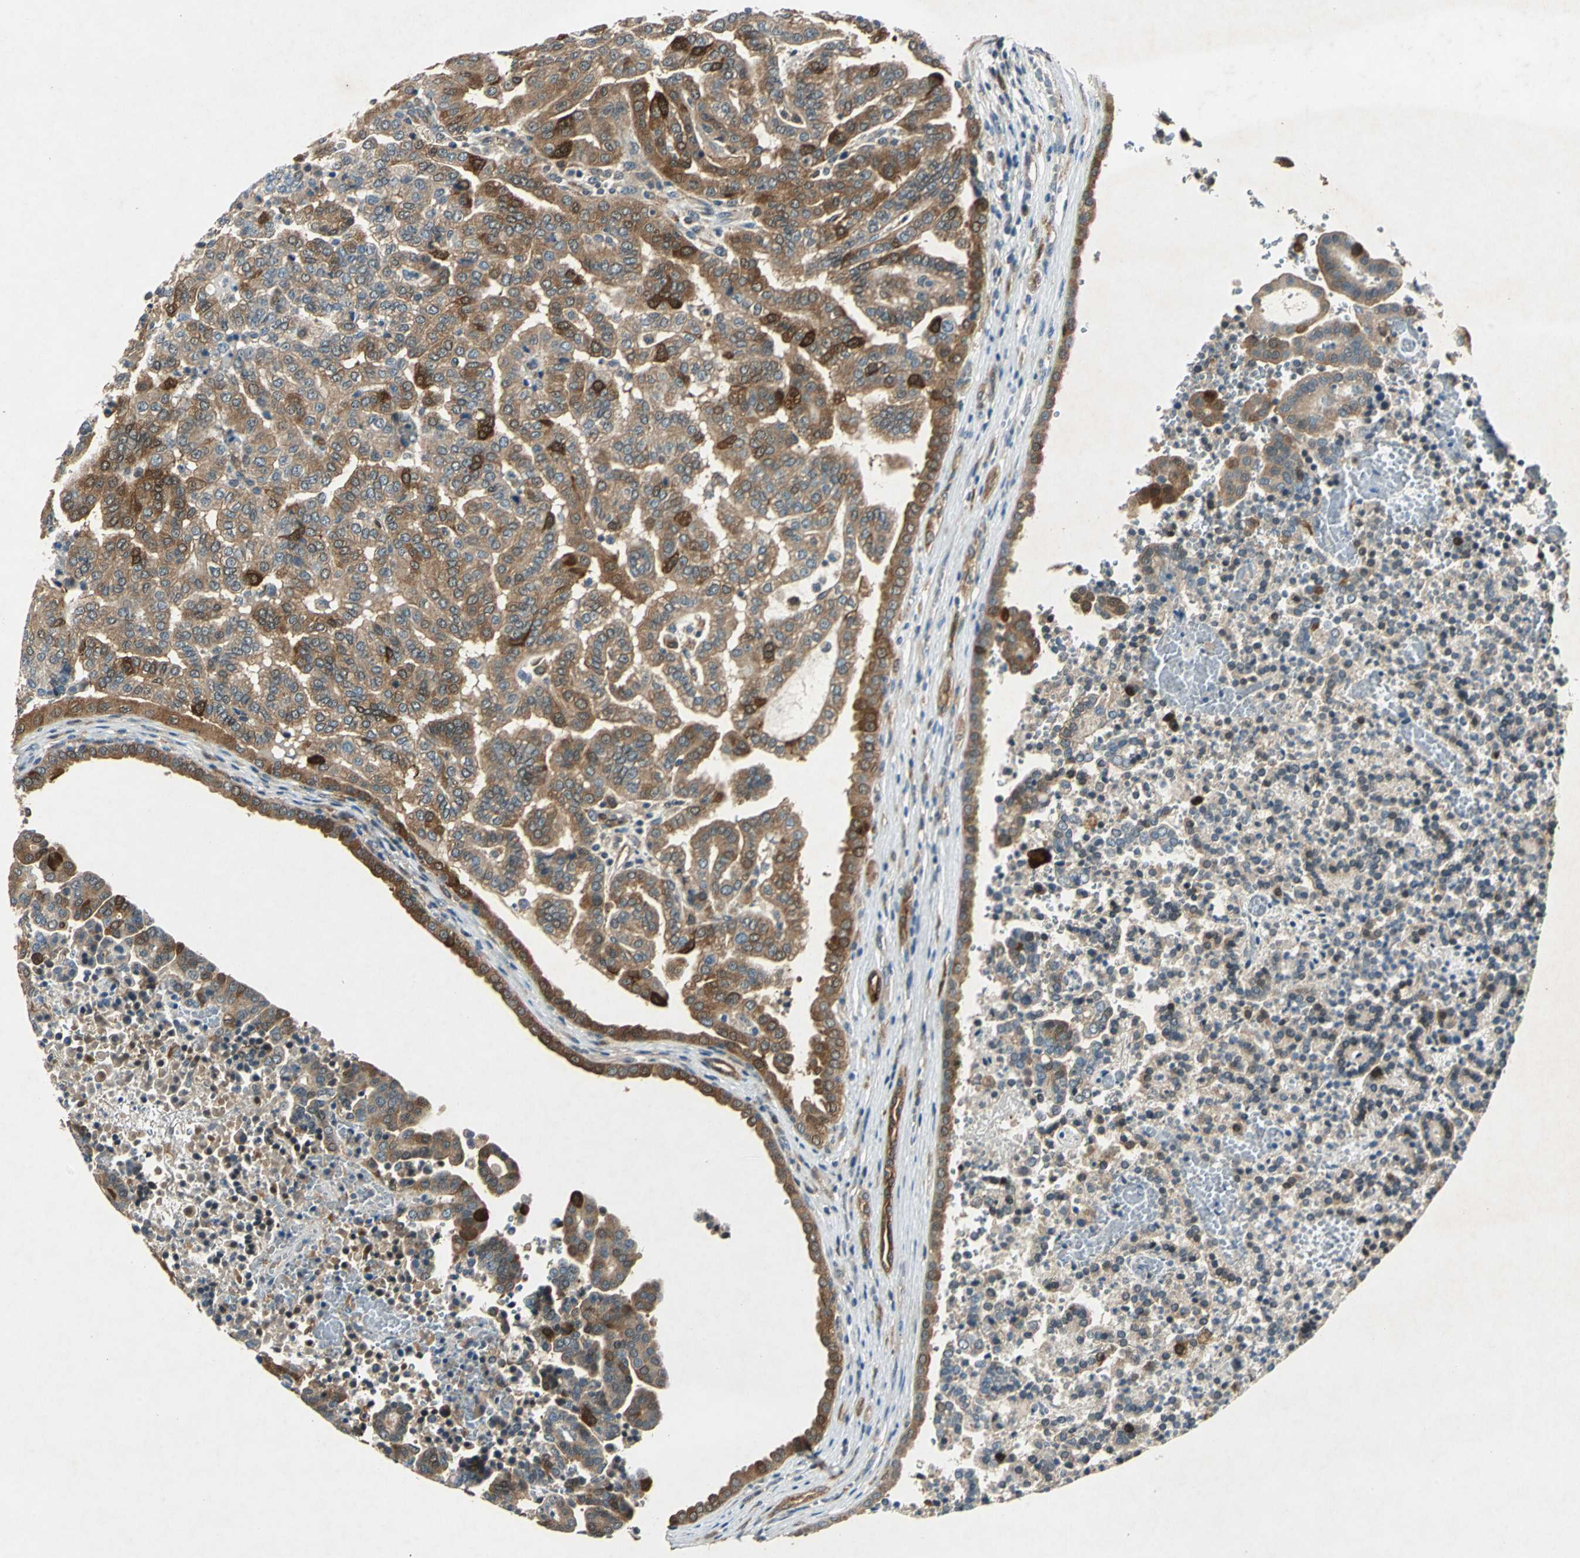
{"staining": {"intensity": "moderate", "quantity": ">75%", "location": "cytoplasmic/membranous"}, "tissue": "renal cancer", "cell_type": "Tumor cells", "image_type": "cancer", "snomed": [{"axis": "morphology", "description": "Adenocarcinoma, NOS"}, {"axis": "topography", "description": "Kidney"}], "caption": "This is an image of immunohistochemistry (IHC) staining of renal cancer, which shows moderate expression in the cytoplasmic/membranous of tumor cells.", "gene": "RRM2B", "patient": {"sex": "male", "age": 61}}